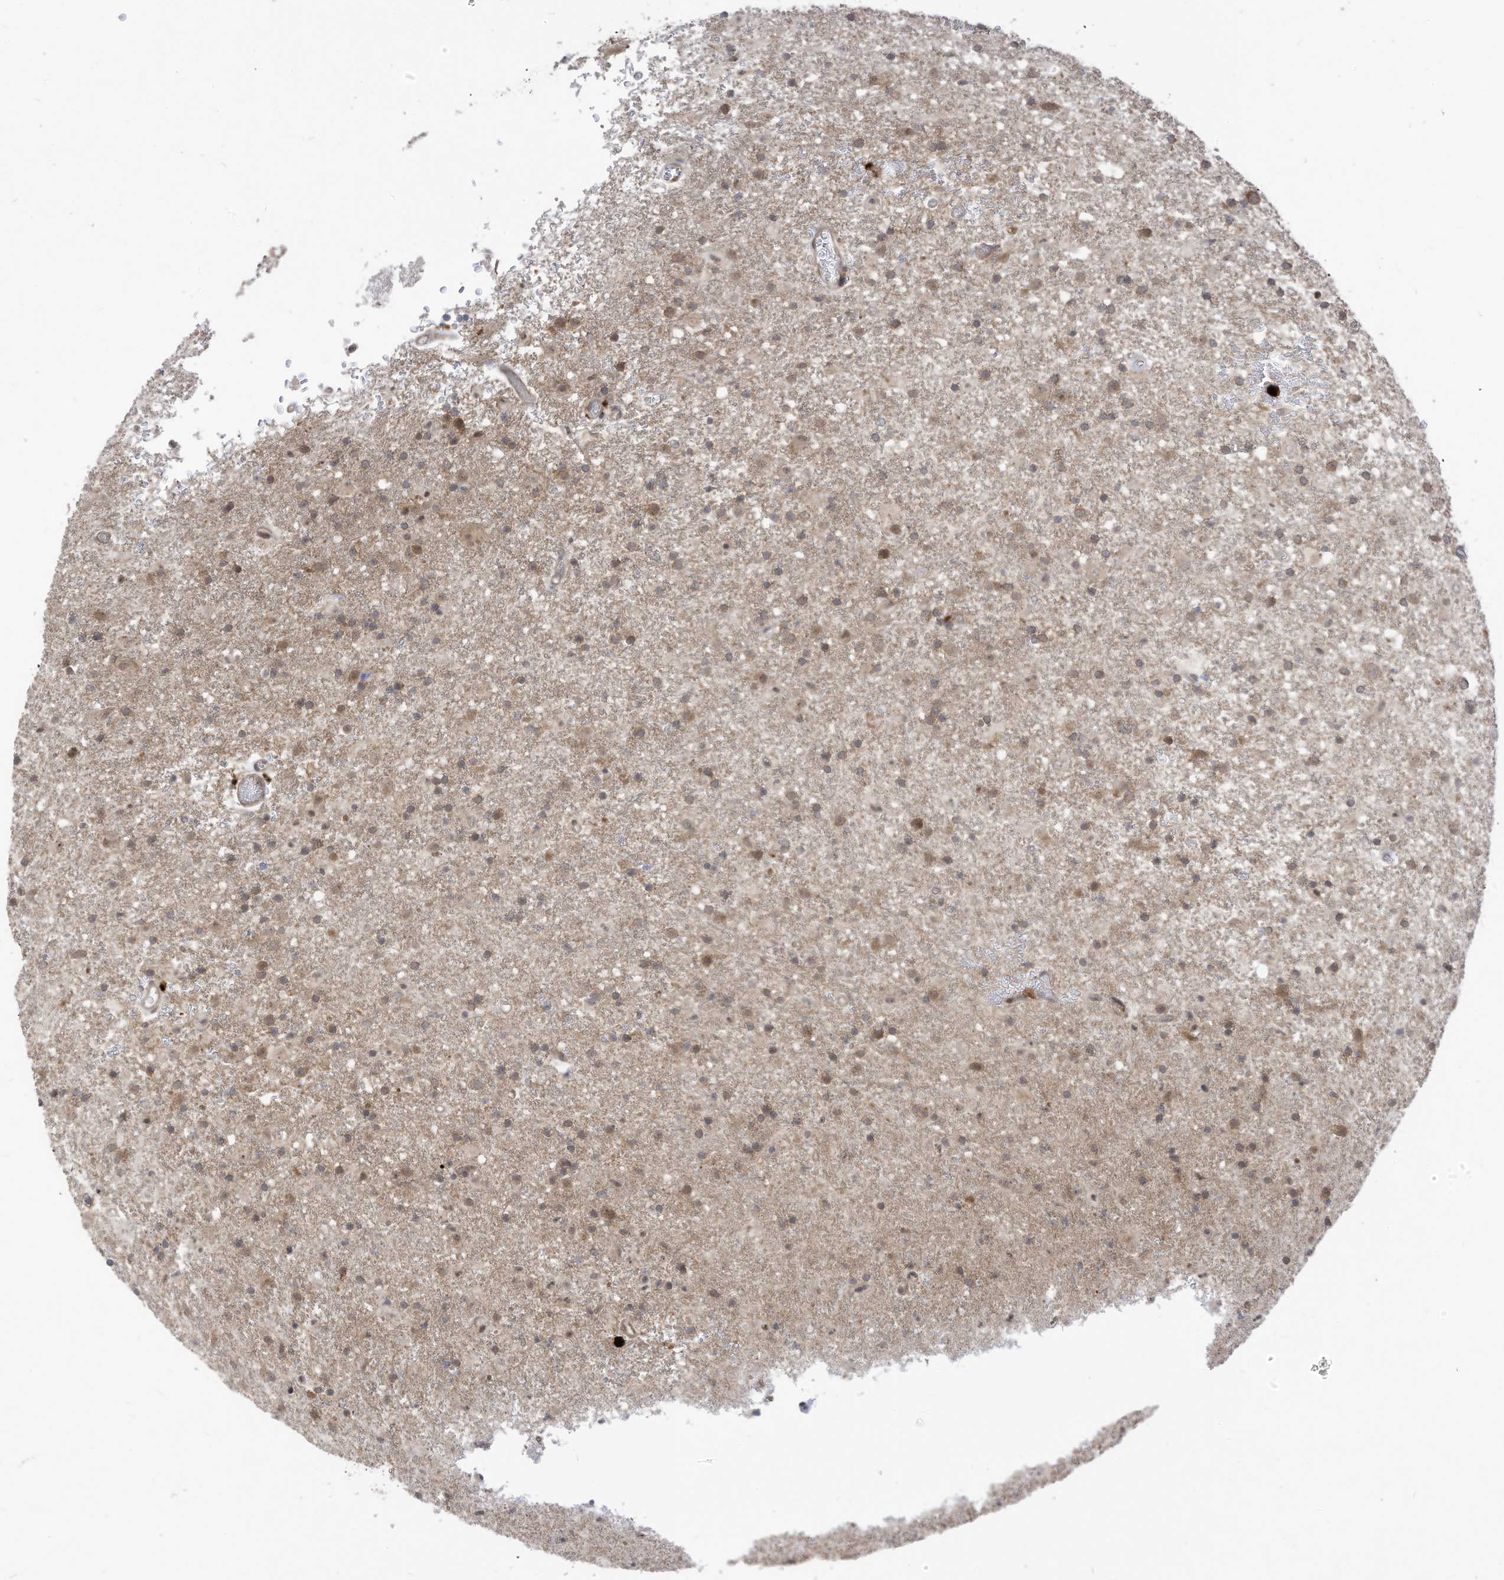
{"staining": {"intensity": "moderate", "quantity": "<25%", "location": "cytoplasmic/membranous"}, "tissue": "glioma", "cell_type": "Tumor cells", "image_type": "cancer", "snomed": [{"axis": "morphology", "description": "Glioma, malignant, Low grade"}, {"axis": "topography", "description": "Brain"}], "caption": "Human low-grade glioma (malignant) stained with a protein marker demonstrates moderate staining in tumor cells.", "gene": "CNKSR1", "patient": {"sex": "male", "age": 65}}